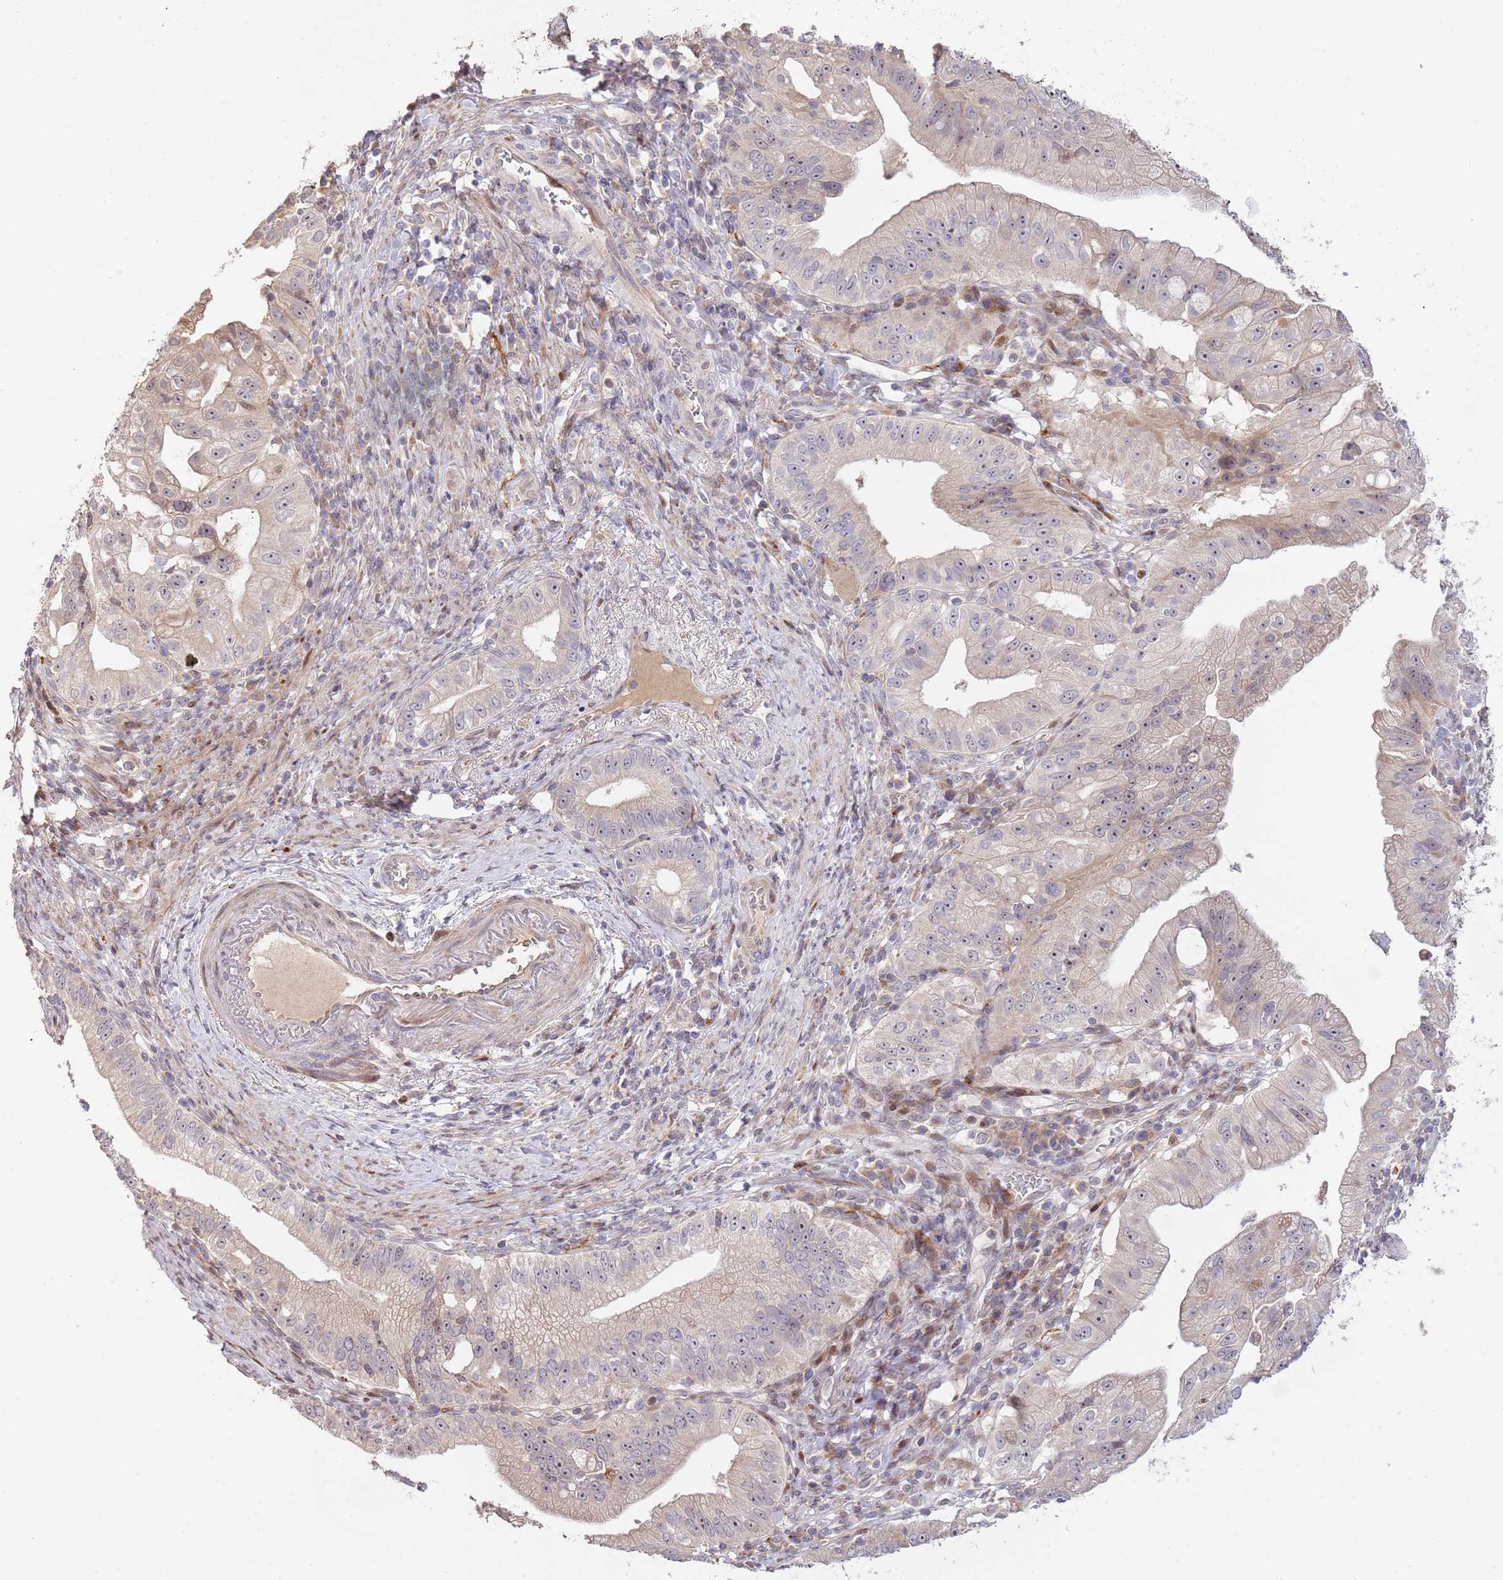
{"staining": {"intensity": "weak", "quantity": "<25%", "location": "nuclear"}, "tissue": "pancreatic cancer", "cell_type": "Tumor cells", "image_type": "cancer", "snomed": [{"axis": "morphology", "description": "Adenocarcinoma, NOS"}, {"axis": "topography", "description": "Pancreas"}], "caption": "This is a histopathology image of immunohistochemistry staining of adenocarcinoma (pancreatic), which shows no positivity in tumor cells. The staining is performed using DAB (3,3'-diaminobenzidine) brown chromogen with nuclei counter-stained in using hematoxylin.", "gene": "SYNDIG1L", "patient": {"sex": "male", "age": 70}}